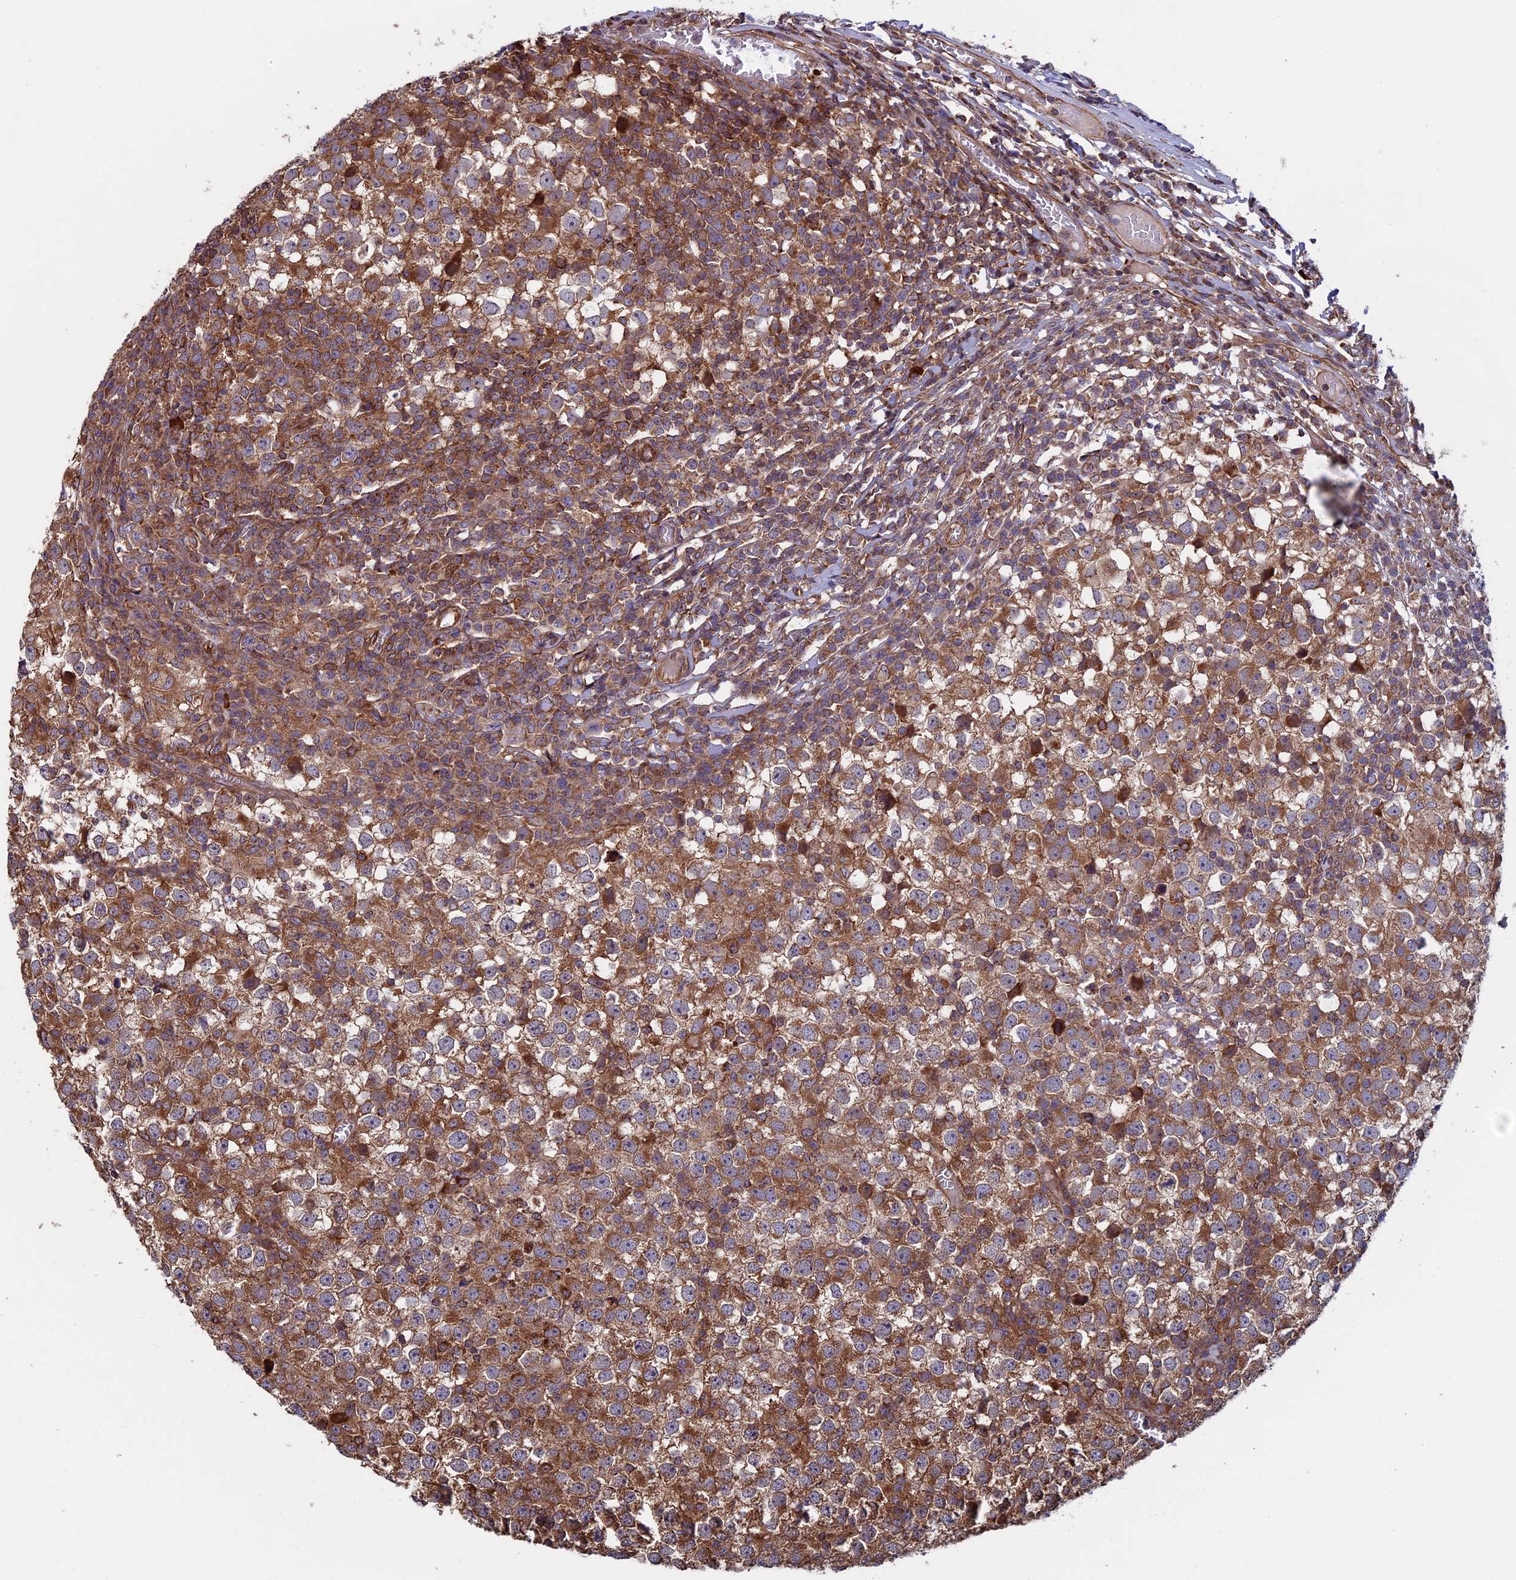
{"staining": {"intensity": "moderate", "quantity": ">75%", "location": "cytoplasmic/membranous"}, "tissue": "testis cancer", "cell_type": "Tumor cells", "image_type": "cancer", "snomed": [{"axis": "morphology", "description": "Seminoma, NOS"}, {"axis": "topography", "description": "Testis"}], "caption": "Testis seminoma stained for a protein (brown) shows moderate cytoplasmic/membranous positive expression in approximately >75% of tumor cells.", "gene": "CCDC8", "patient": {"sex": "male", "age": 65}}